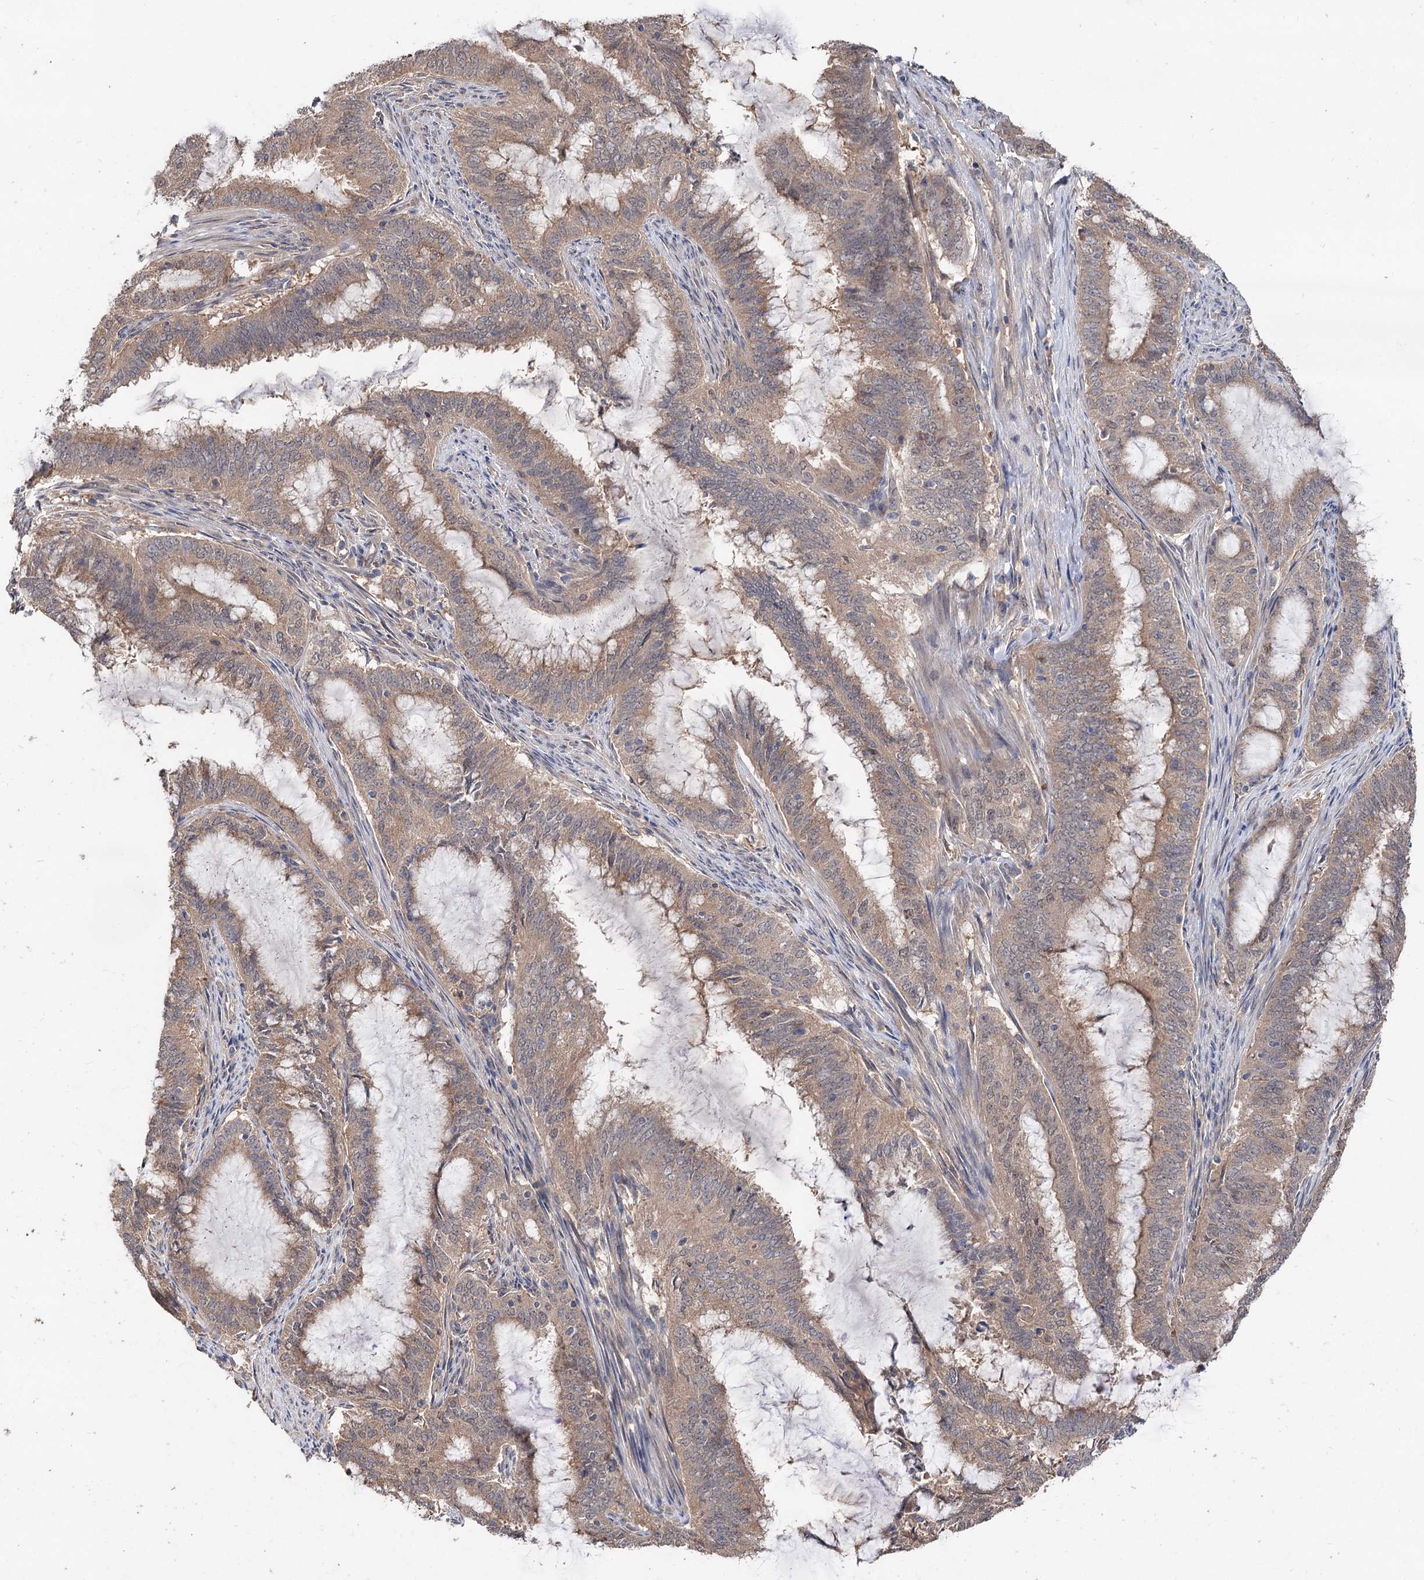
{"staining": {"intensity": "weak", "quantity": ">75%", "location": "cytoplasmic/membranous"}, "tissue": "endometrial cancer", "cell_type": "Tumor cells", "image_type": "cancer", "snomed": [{"axis": "morphology", "description": "Adenocarcinoma, NOS"}, {"axis": "topography", "description": "Endometrium"}], "caption": "High-power microscopy captured an IHC image of endometrial adenocarcinoma, revealing weak cytoplasmic/membranous positivity in approximately >75% of tumor cells.", "gene": "NUDCD2", "patient": {"sex": "female", "age": 51}}